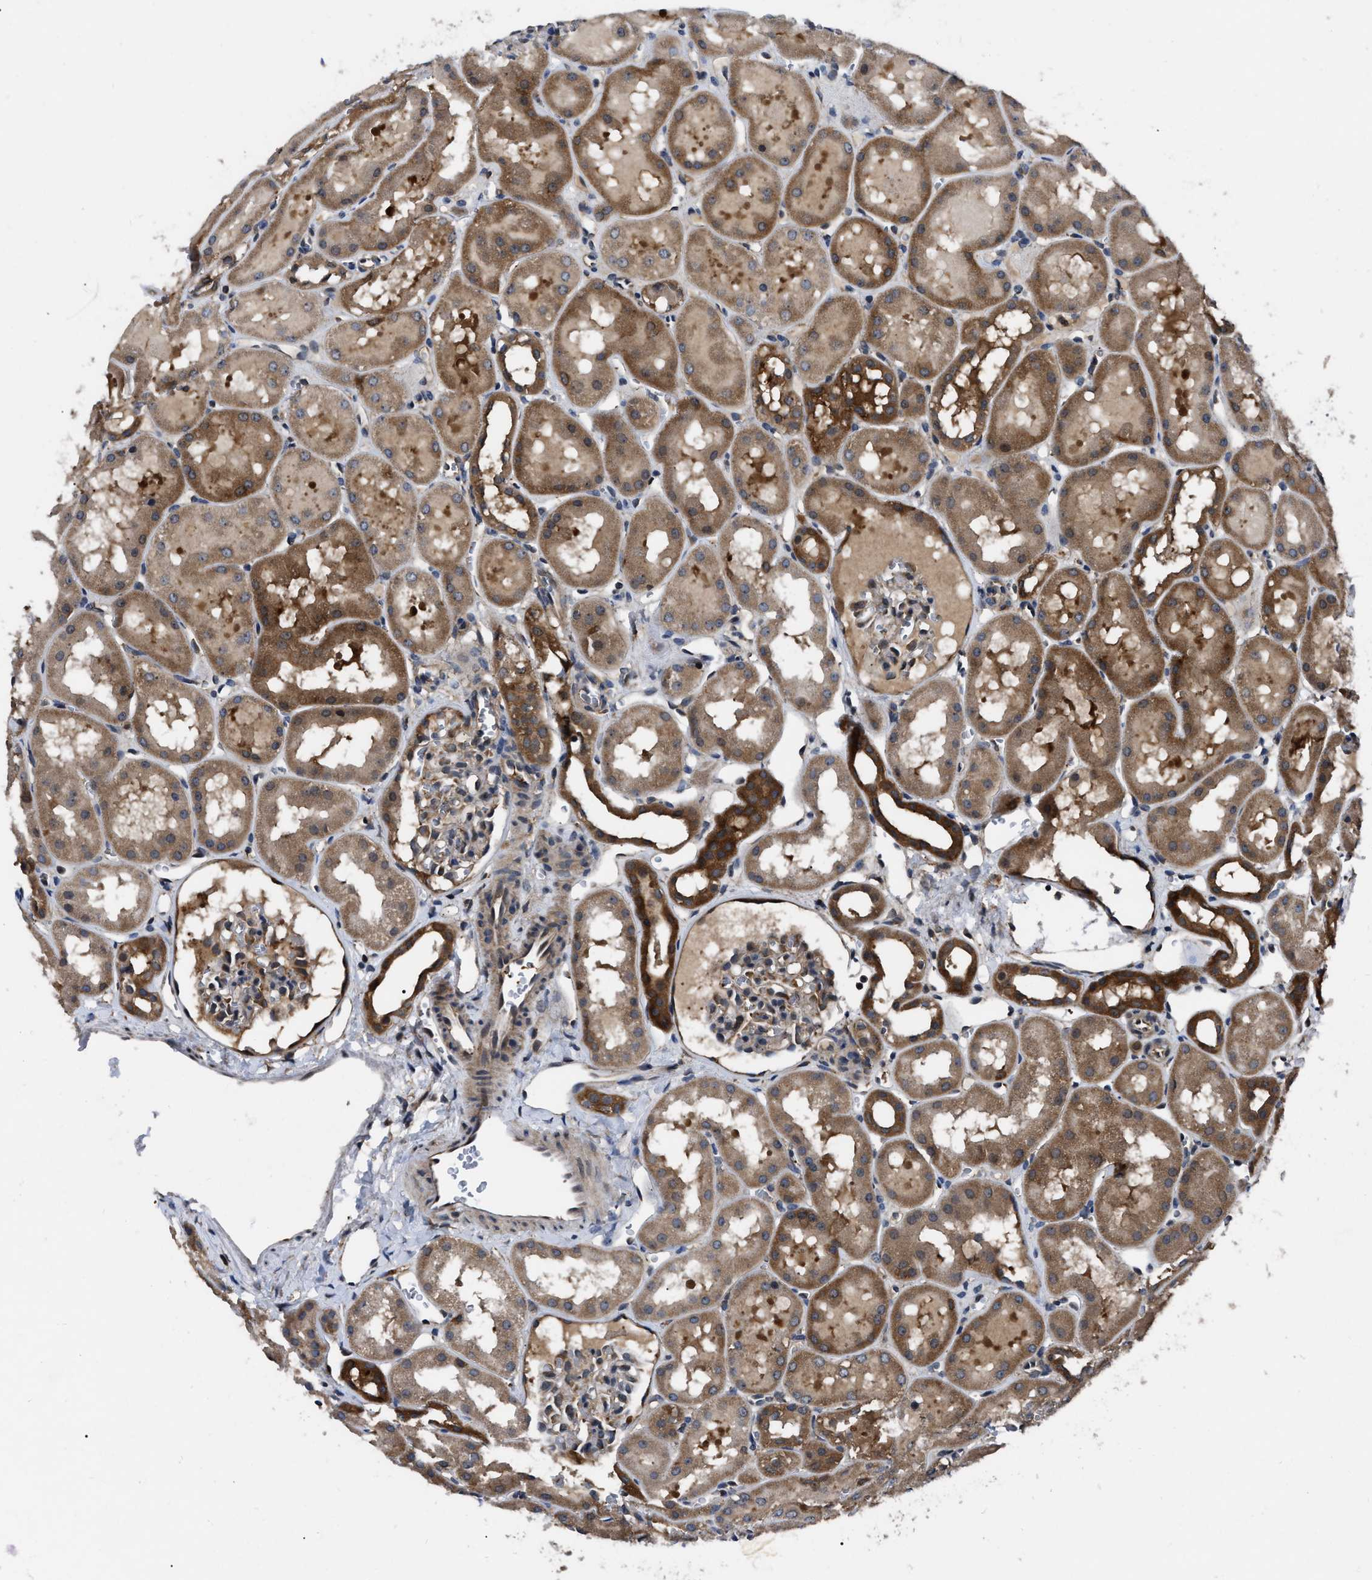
{"staining": {"intensity": "moderate", "quantity": "25%-75%", "location": "cytoplasmic/membranous"}, "tissue": "kidney", "cell_type": "Cells in glomeruli", "image_type": "normal", "snomed": [{"axis": "morphology", "description": "Normal tissue, NOS"}, {"axis": "topography", "description": "Kidney"}, {"axis": "topography", "description": "Urinary bladder"}], "caption": "Human kidney stained with a brown dye demonstrates moderate cytoplasmic/membranous positive positivity in approximately 25%-75% of cells in glomeruli.", "gene": "GET4", "patient": {"sex": "male", "age": 16}}